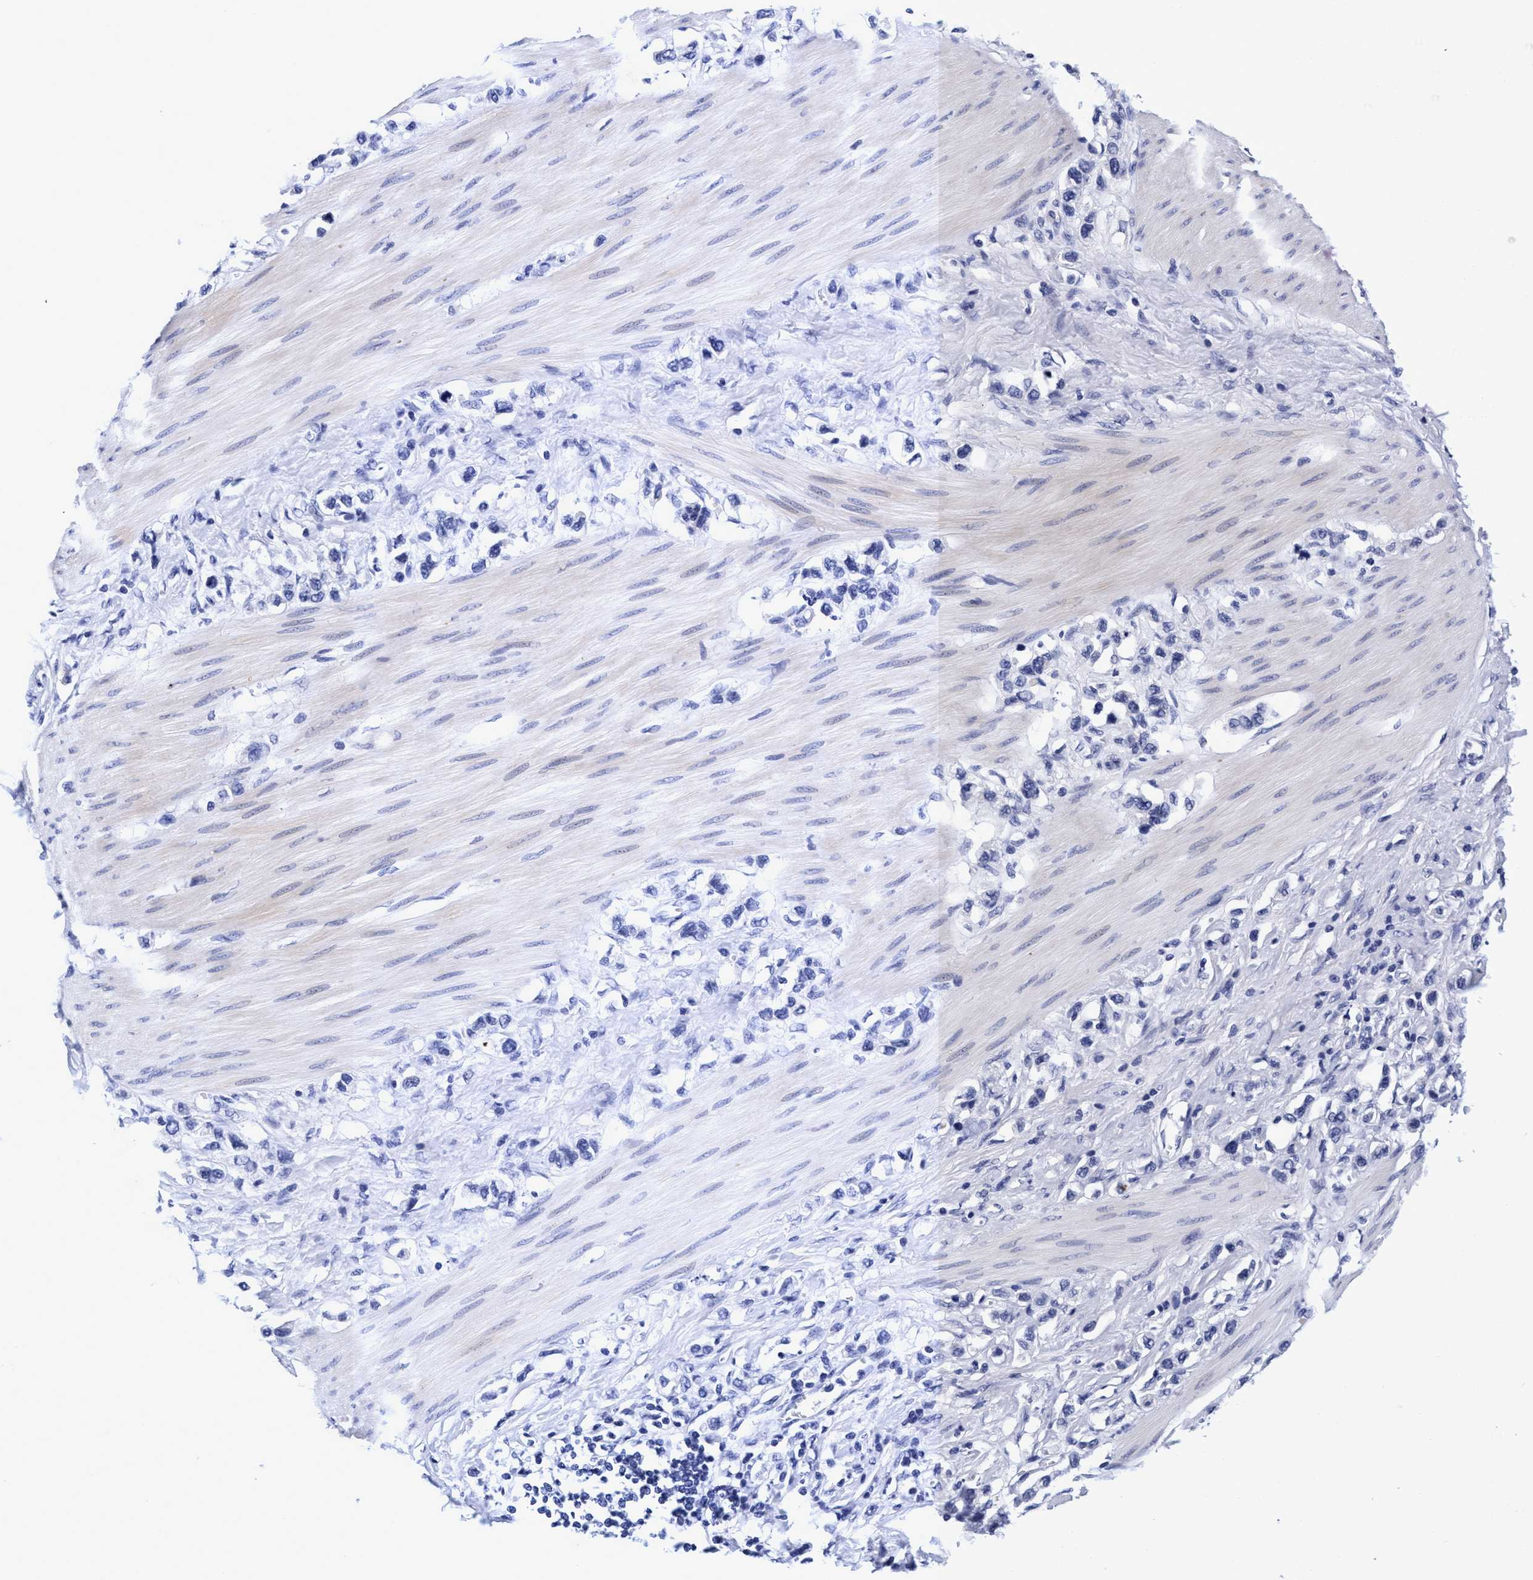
{"staining": {"intensity": "negative", "quantity": "none", "location": "none"}, "tissue": "stomach cancer", "cell_type": "Tumor cells", "image_type": "cancer", "snomed": [{"axis": "morphology", "description": "Adenocarcinoma, NOS"}, {"axis": "topography", "description": "Stomach"}], "caption": "The image demonstrates no significant expression in tumor cells of stomach cancer.", "gene": "PLPPR1", "patient": {"sex": "female", "age": 65}}